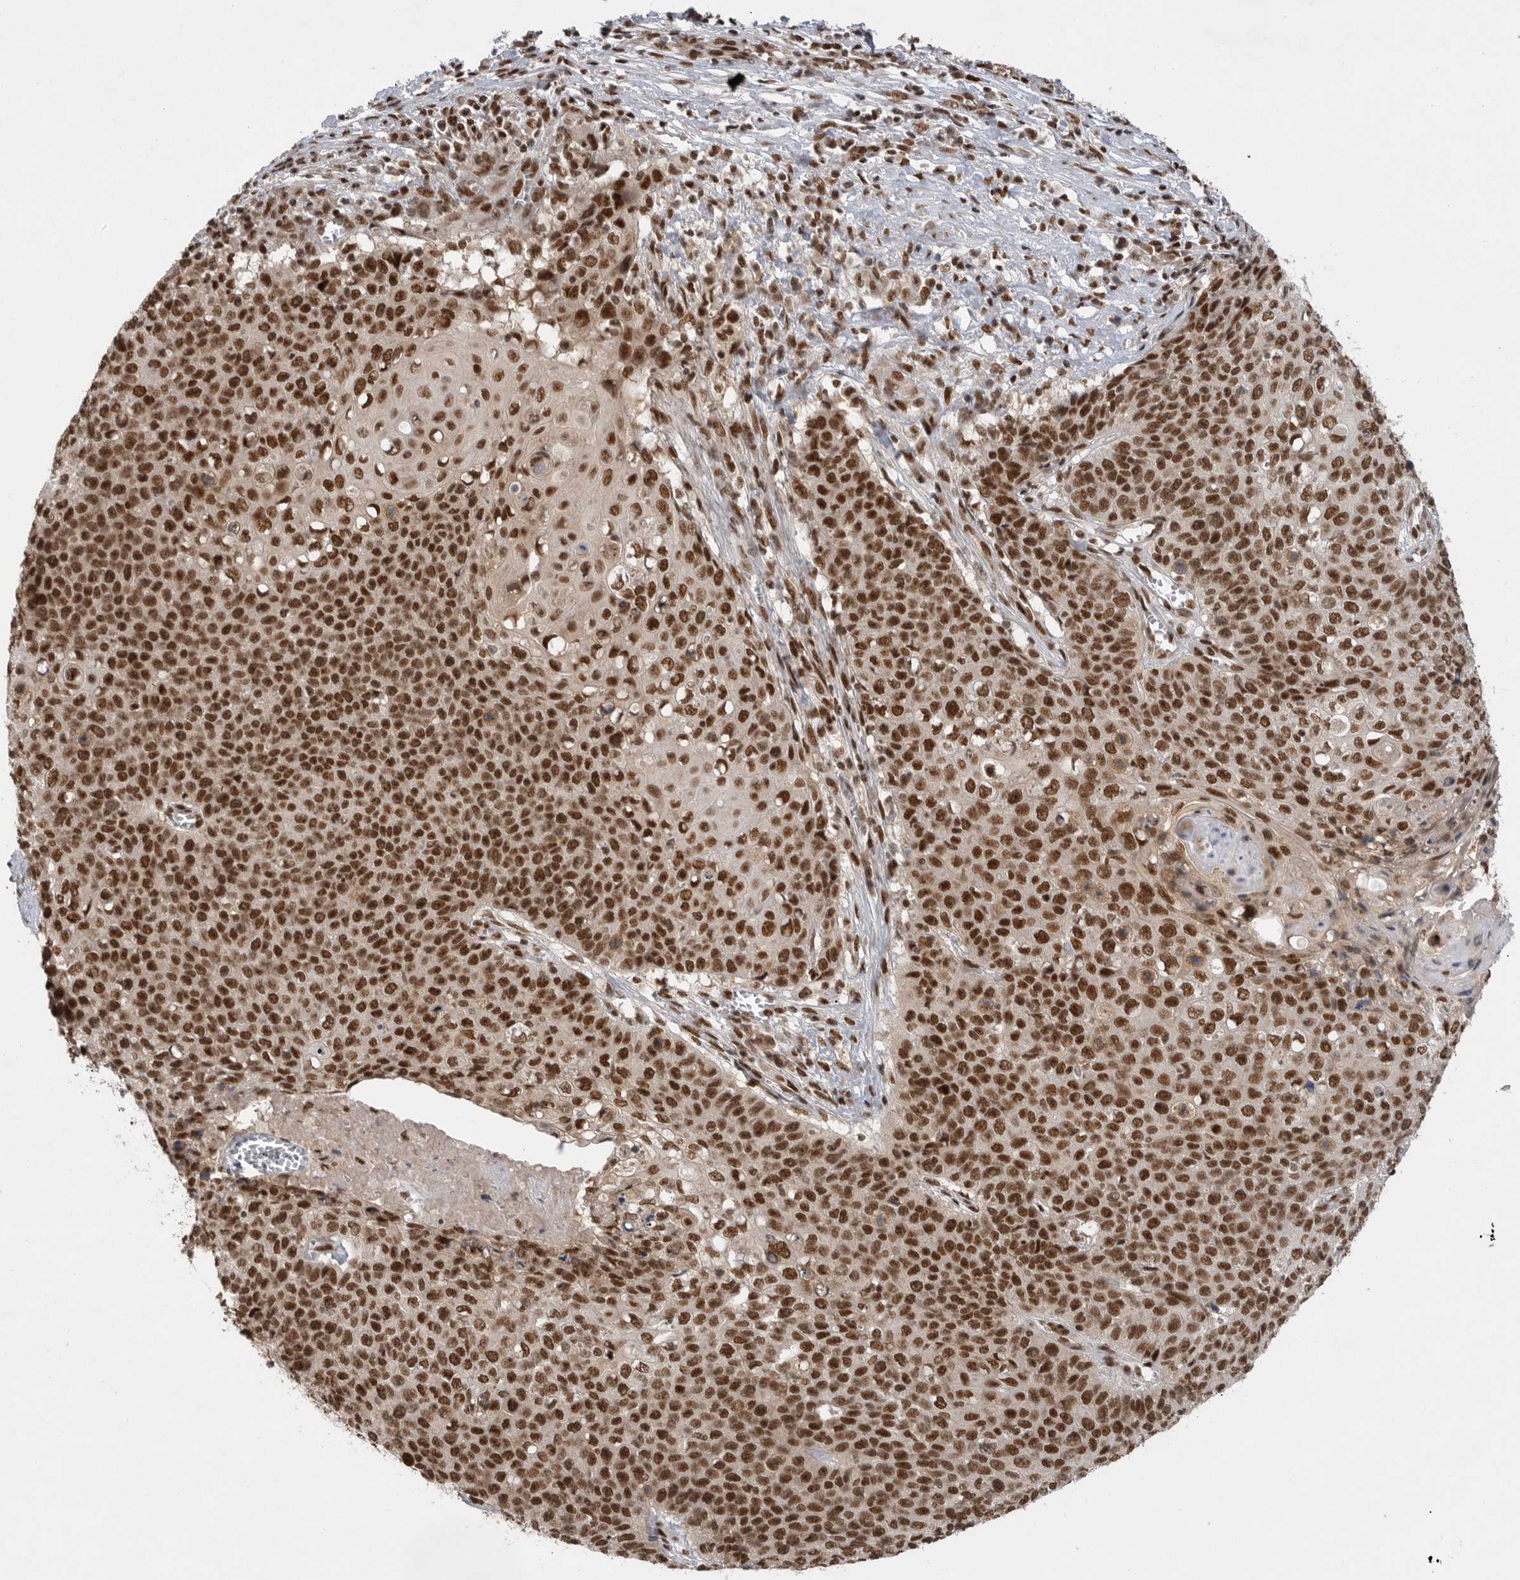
{"staining": {"intensity": "strong", "quantity": ">75%", "location": "nuclear"}, "tissue": "cervical cancer", "cell_type": "Tumor cells", "image_type": "cancer", "snomed": [{"axis": "morphology", "description": "Squamous cell carcinoma, NOS"}, {"axis": "topography", "description": "Cervix"}], "caption": "Cervical cancer (squamous cell carcinoma) was stained to show a protein in brown. There is high levels of strong nuclear positivity in about >75% of tumor cells.", "gene": "ZNF830", "patient": {"sex": "female", "age": 39}}